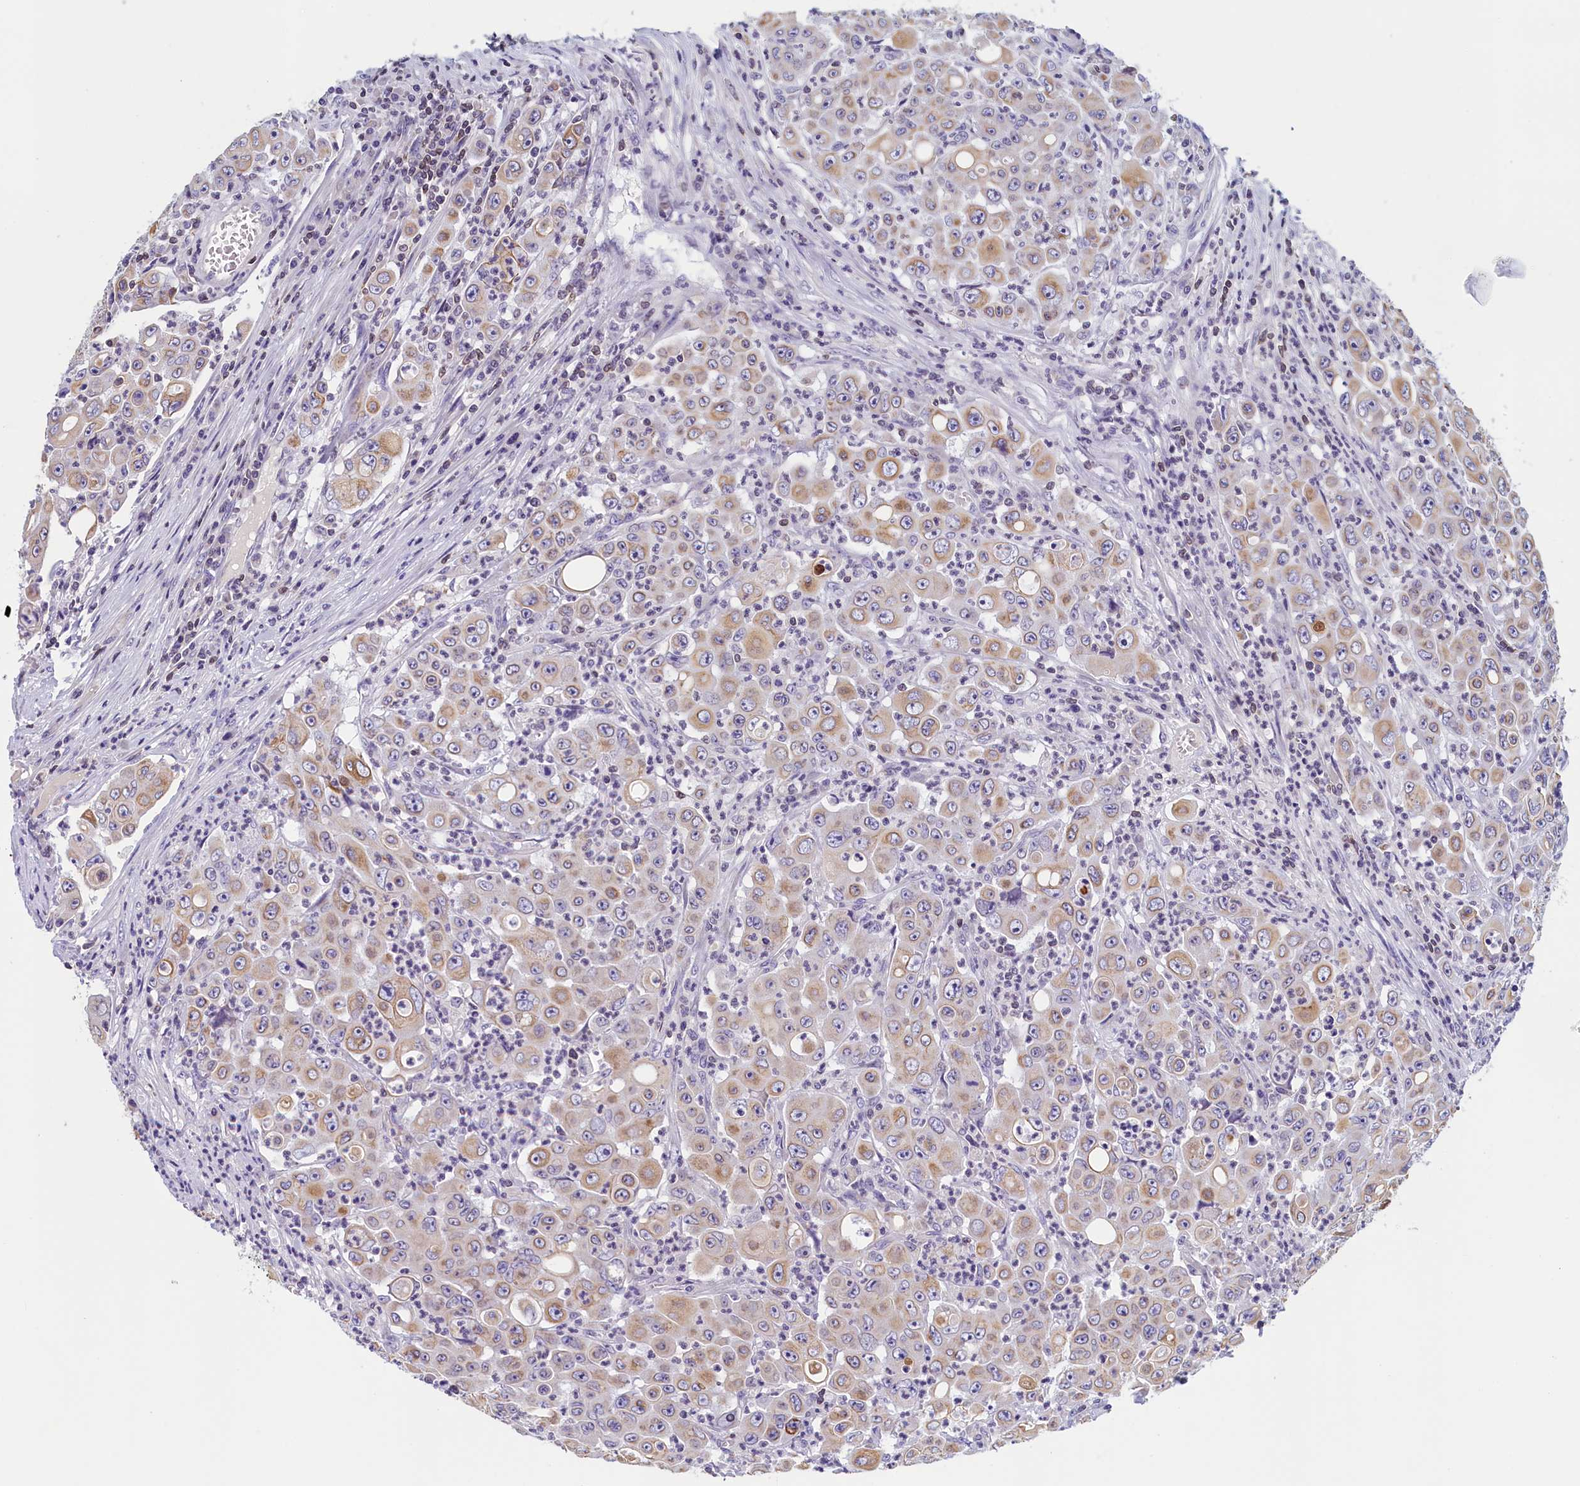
{"staining": {"intensity": "weak", "quantity": ">75%", "location": "cytoplasmic/membranous"}, "tissue": "colorectal cancer", "cell_type": "Tumor cells", "image_type": "cancer", "snomed": [{"axis": "morphology", "description": "Adenocarcinoma, NOS"}, {"axis": "topography", "description": "Colon"}], "caption": "Human colorectal adenocarcinoma stained for a protein (brown) demonstrates weak cytoplasmic/membranous positive expression in approximately >75% of tumor cells.", "gene": "TRAF3IP3", "patient": {"sex": "male", "age": 51}}